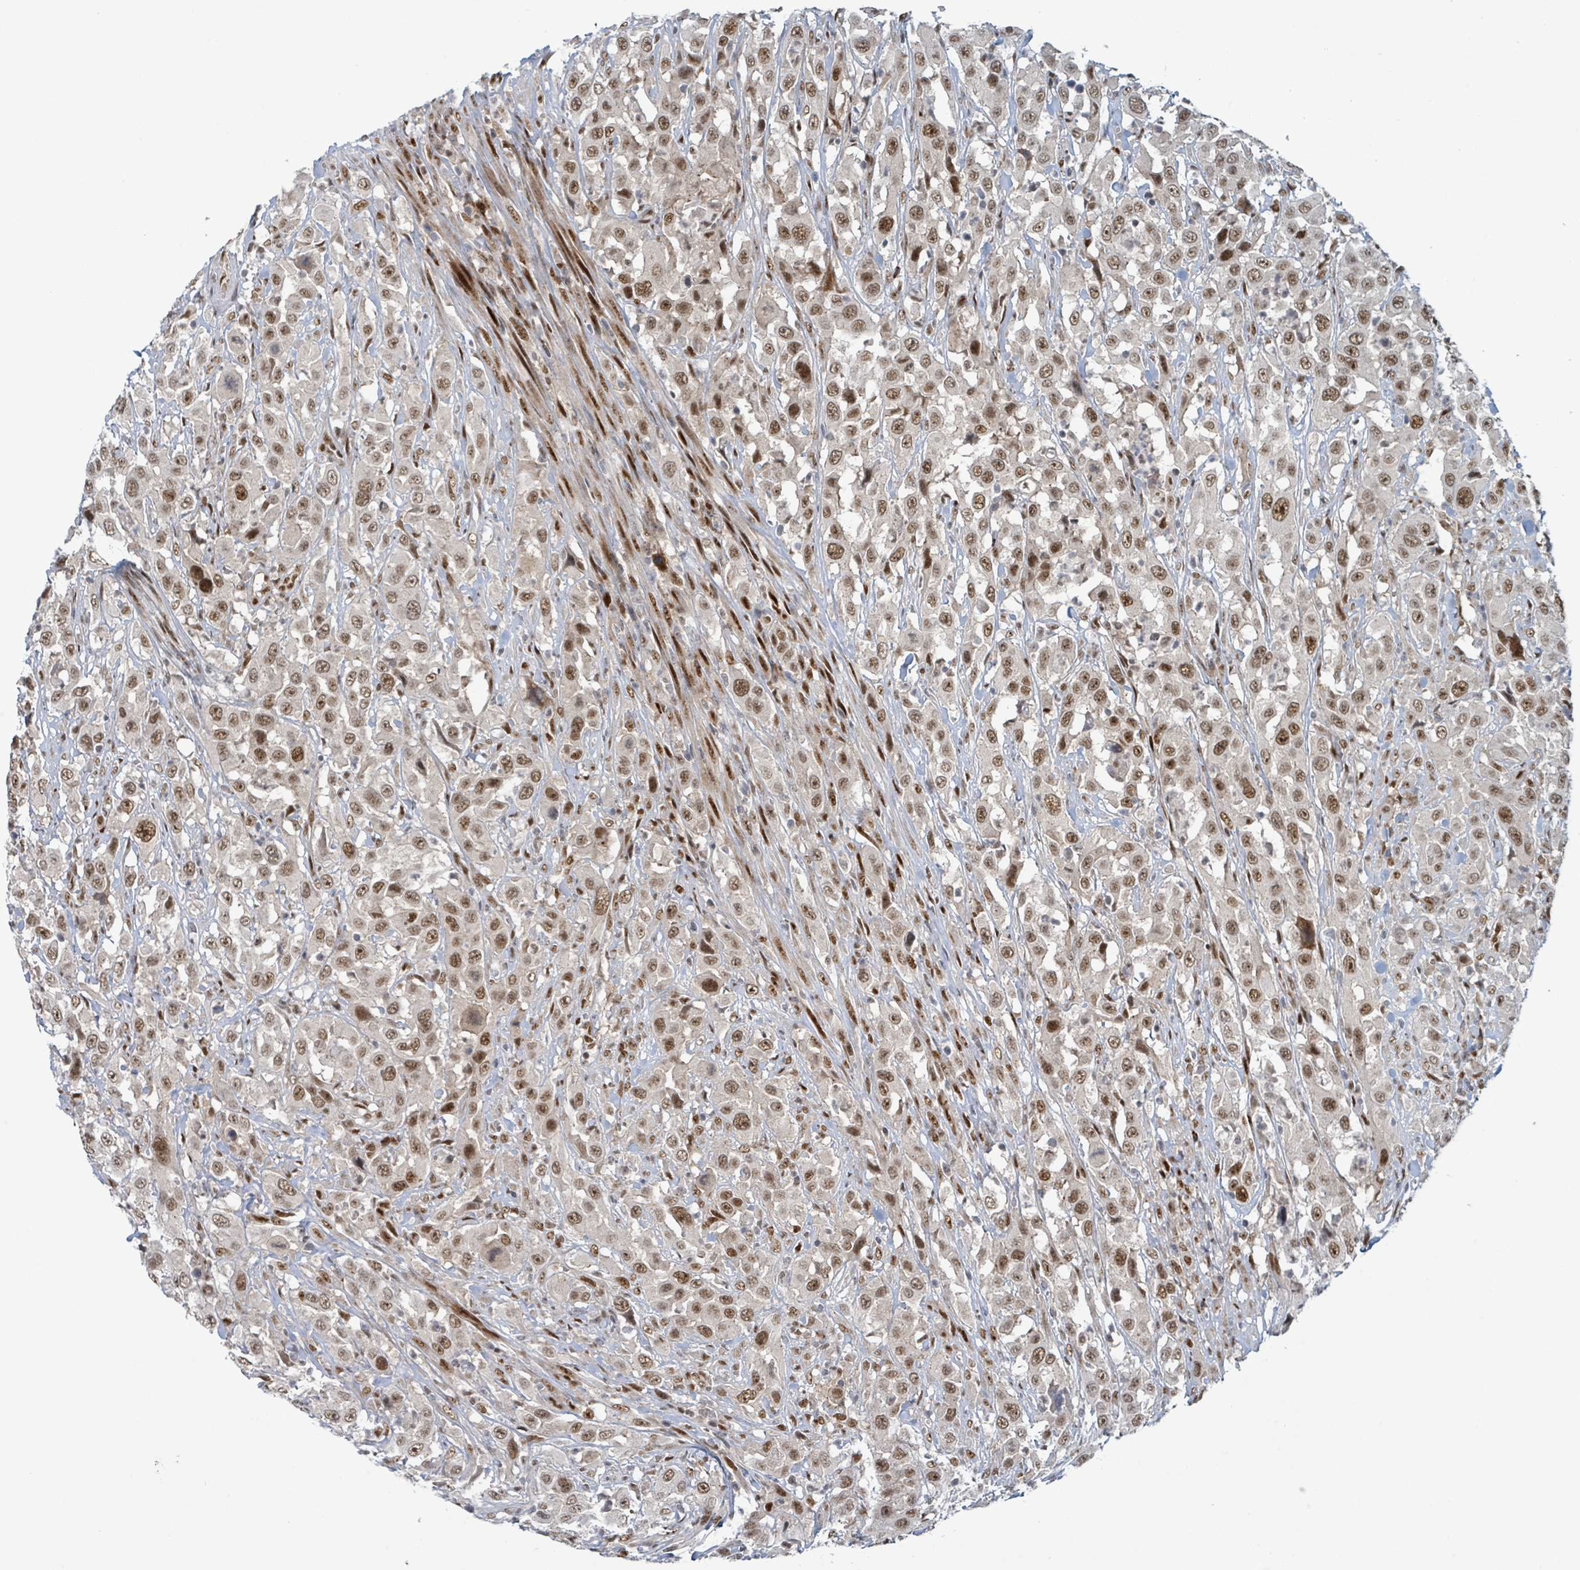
{"staining": {"intensity": "moderate", "quantity": ">75%", "location": "nuclear"}, "tissue": "urothelial cancer", "cell_type": "Tumor cells", "image_type": "cancer", "snomed": [{"axis": "morphology", "description": "Urothelial carcinoma, High grade"}, {"axis": "topography", "description": "Urinary bladder"}], "caption": "A brown stain highlights moderate nuclear staining of a protein in urothelial cancer tumor cells. (brown staining indicates protein expression, while blue staining denotes nuclei).", "gene": "KLF3", "patient": {"sex": "male", "age": 61}}